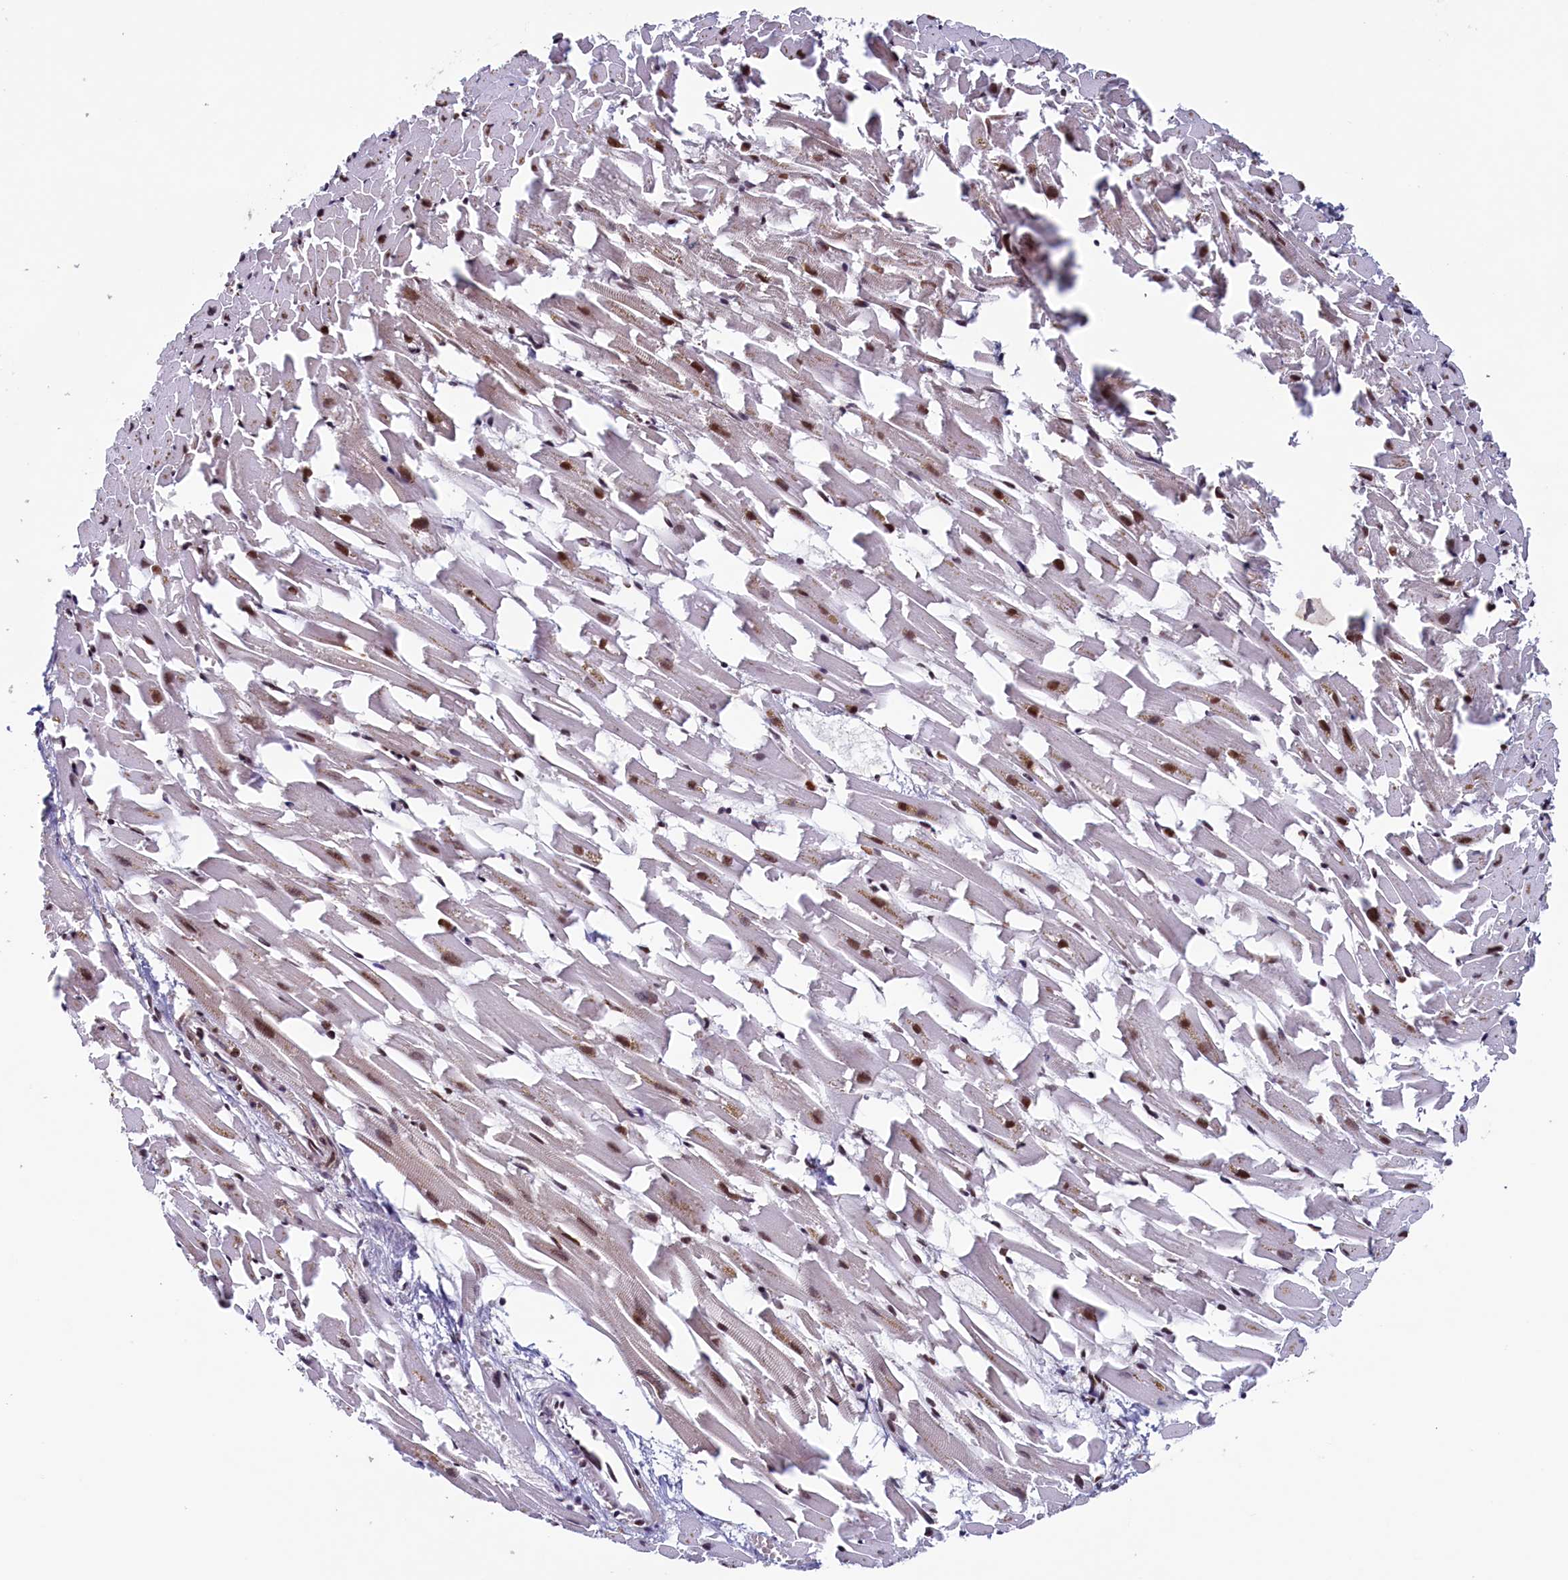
{"staining": {"intensity": "moderate", "quantity": ">75%", "location": "nuclear"}, "tissue": "heart muscle", "cell_type": "Cardiomyocytes", "image_type": "normal", "snomed": [{"axis": "morphology", "description": "Normal tissue, NOS"}, {"axis": "topography", "description": "Heart"}], "caption": "Heart muscle stained with a brown dye exhibits moderate nuclear positive expression in about >75% of cardiomyocytes.", "gene": "ZC3H18", "patient": {"sex": "female", "age": 64}}